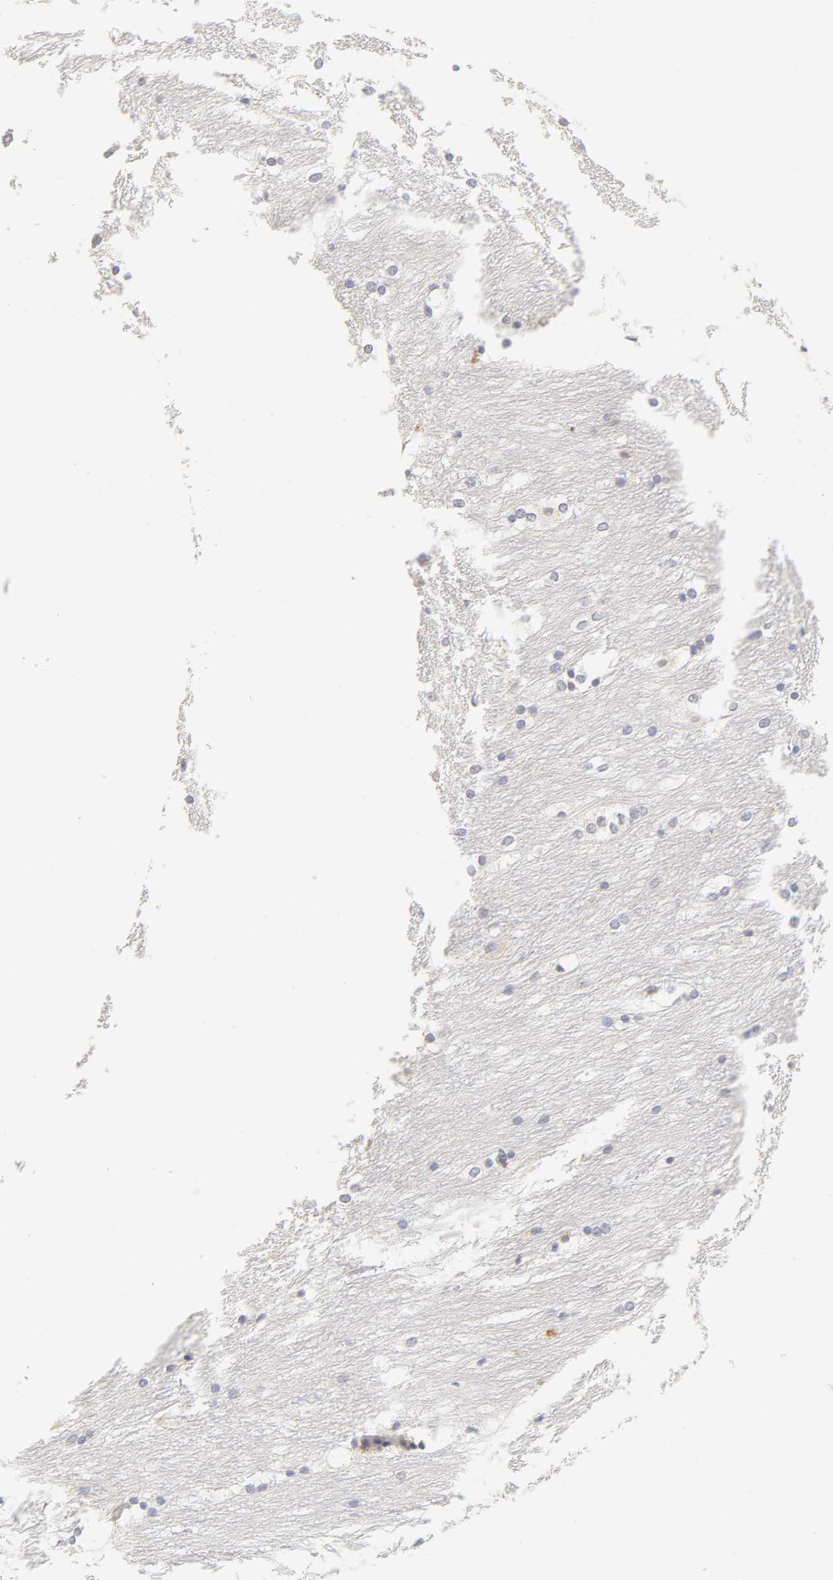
{"staining": {"intensity": "negative", "quantity": "none", "location": "none"}, "tissue": "caudate", "cell_type": "Glial cells", "image_type": "normal", "snomed": [{"axis": "morphology", "description": "Normal tissue, NOS"}, {"axis": "topography", "description": "Lateral ventricle wall"}], "caption": "Immunohistochemical staining of unremarkable caudate exhibits no significant staining in glial cells.", "gene": "CYP4B1", "patient": {"sex": "female", "age": 19}}